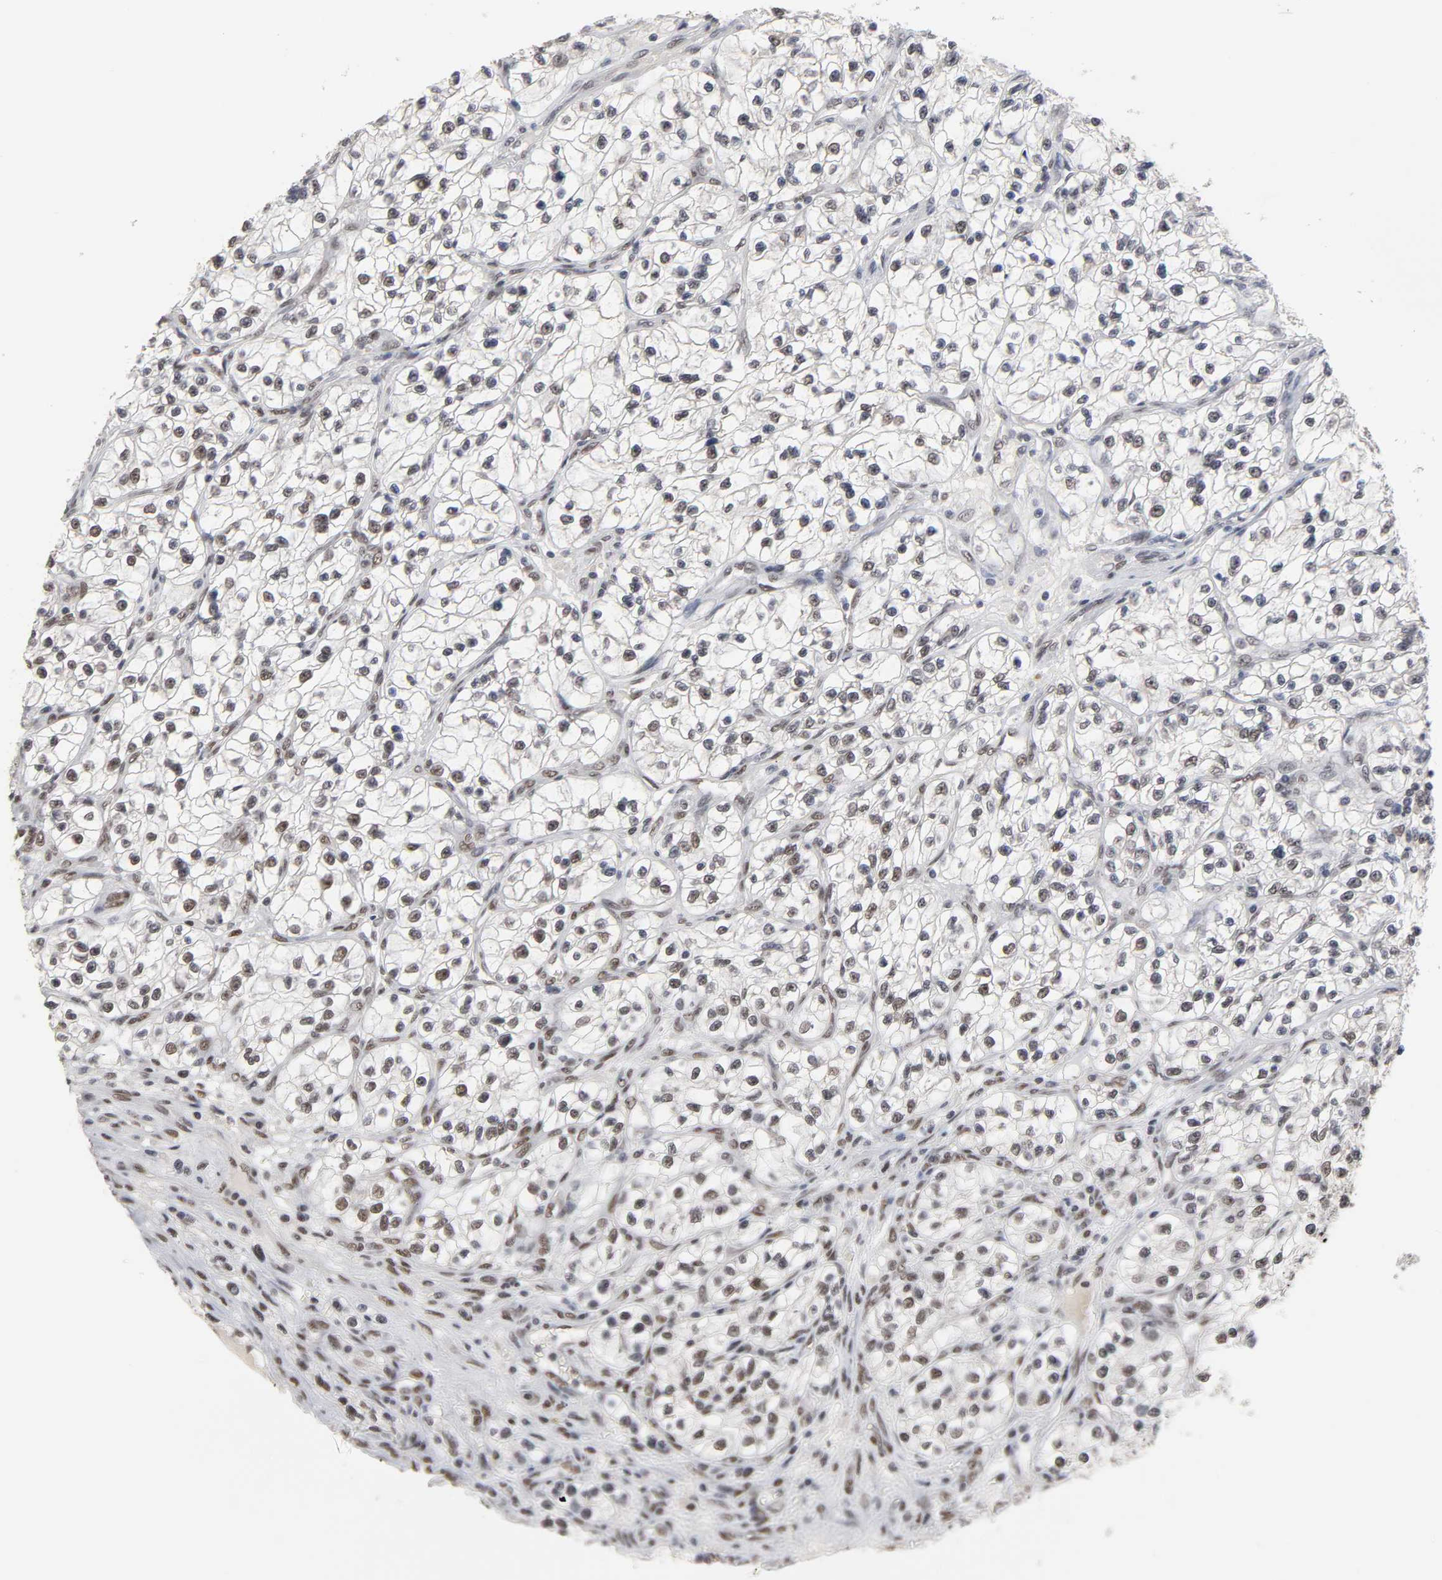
{"staining": {"intensity": "weak", "quantity": "25%-75%", "location": "nuclear"}, "tissue": "renal cancer", "cell_type": "Tumor cells", "image_type": "cancer", "snomed": [{"axis": "morphology", "description": "Adenocarcinoma, NOS"}, {"axis": "topography", "description": "Kidney"}], "caption": "Human renal adenocarcinoma stained for a protein (brown) reveals weak nuclear positive positivity in about 25%-75% of tumor cells.", "gene": "TRIM33", "patient": {"sex": "female", "age": 57}}